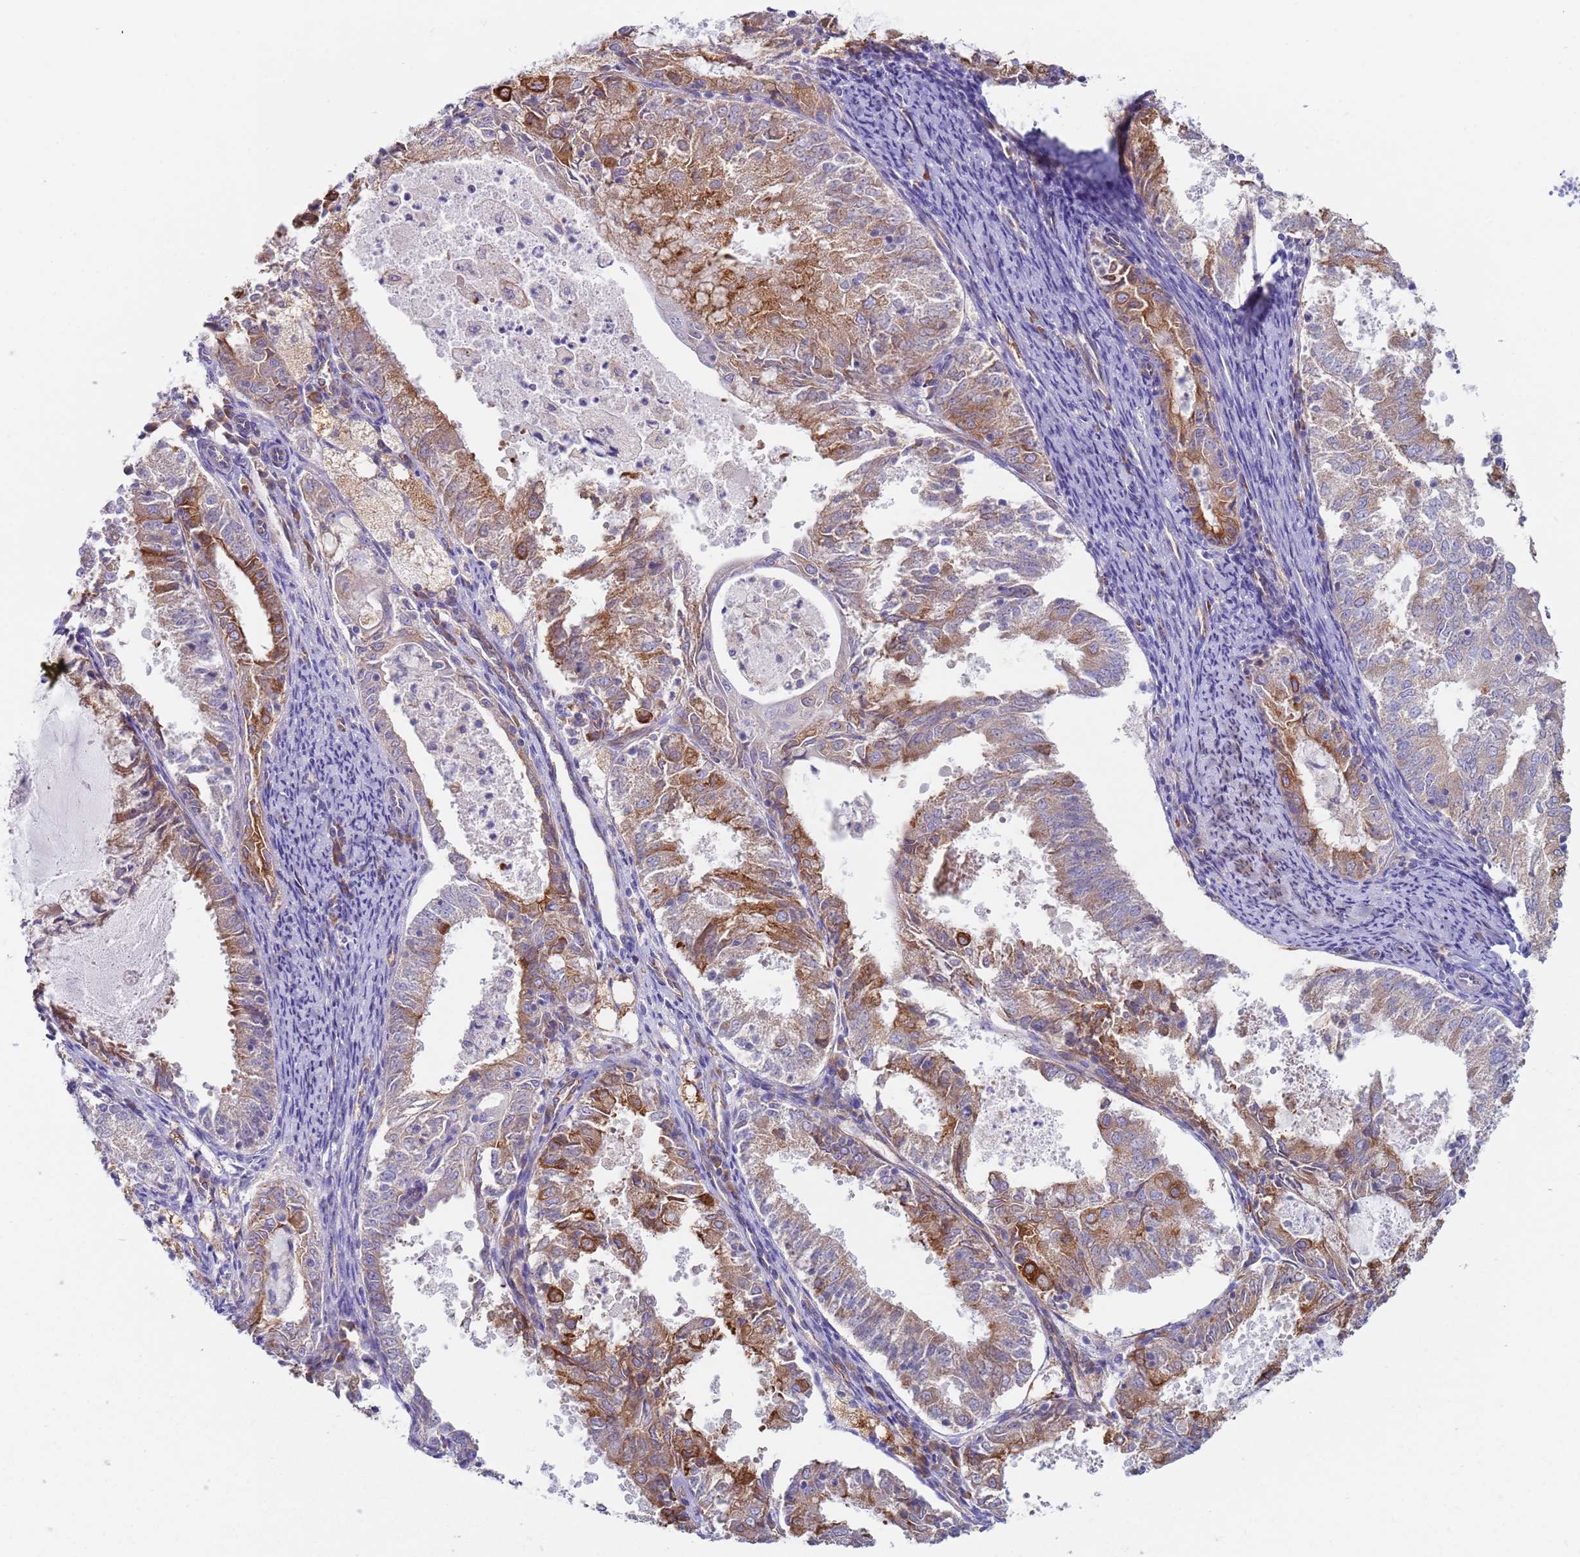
{"staining": {"intensity": "moderate", "quantity": "25%-75%", "location": "cytoplasmic/membranous"}, "tissue": "endometrial cancer", "cell_type": "Tumor cells", "image_type": "cancer", "snomed": [{"axis": "morphology", "description": "Adenocarcinoma, NOS"}, {"axis": "topography", "description": "Endometrium"}], "caption": "A histopathology image of endometrial adenocarcinoma stained for a protein exhibits moderate cytoplasmic/membranous brown staining in tumor cells. Using DAB (3,3'-diaminobenzidine) (brown) and hematoxylin (blue) stains, captured at high magnification using brightfield microscopy.", "gene": "ZNF844", "patient": {"sex": "female", "age": 57}}